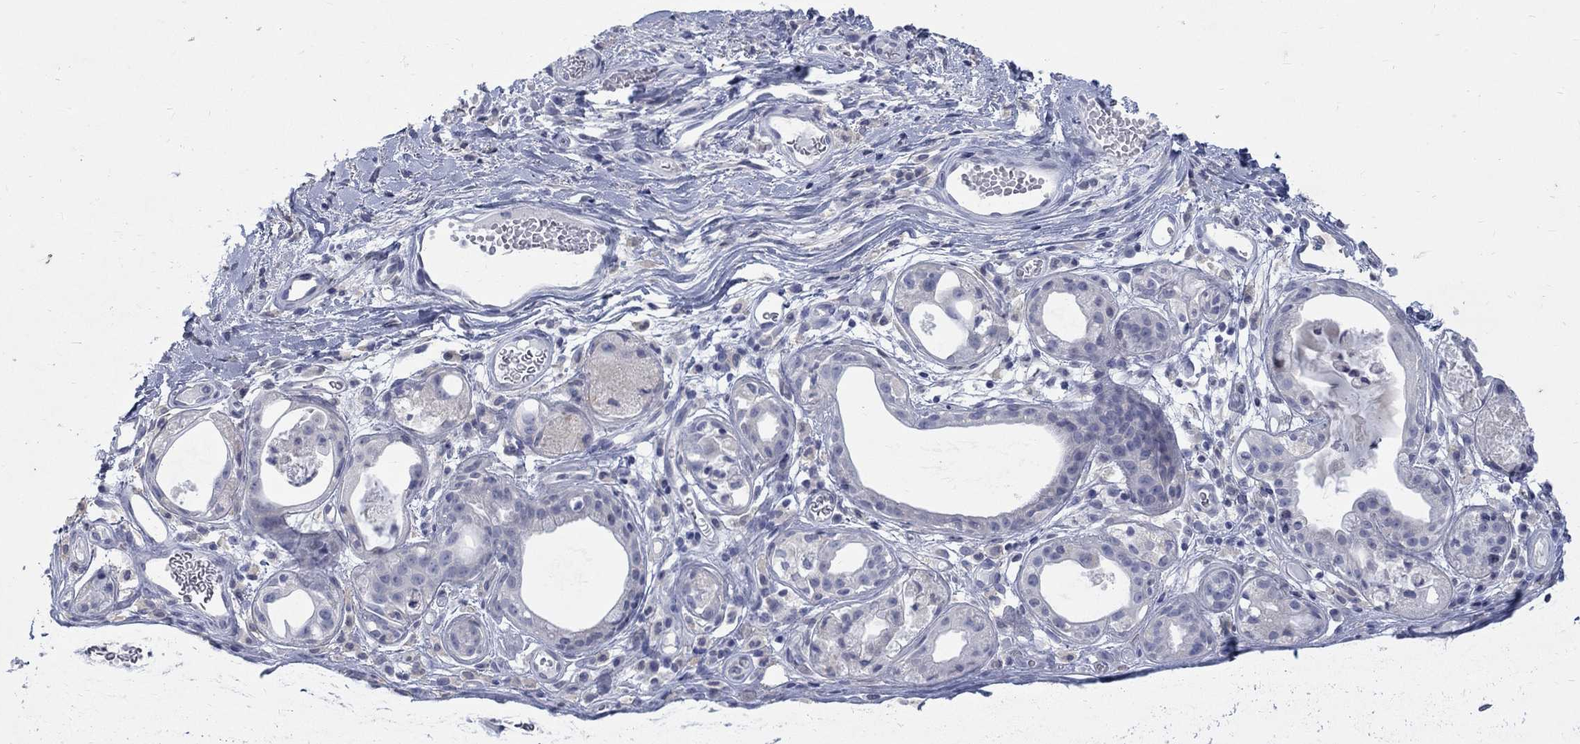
{"staining": {"intensity": "negative", "quantity": "none", "location": "none"}, "tissue": "soft tissue", "cell_type": "Fibroblasts", "image_type": "normal", "snomed": [{"axis": "morphology", "description": "Normal tissue, NOS"}, {"axis": "topography", "description": "Cartilage tissue"}], "caption": "IHC photomicrograph of unremarkable soft tissue stained for a protein (brown), which demonstrates no staining in fibroblasts. (DAB (3,3'-diaminobenzidine) immunohistochemistry visualized using brightfield microscopy, high magnification).", "gene": "RFTN2", "patient": {"sex": "male", "age": 81}}